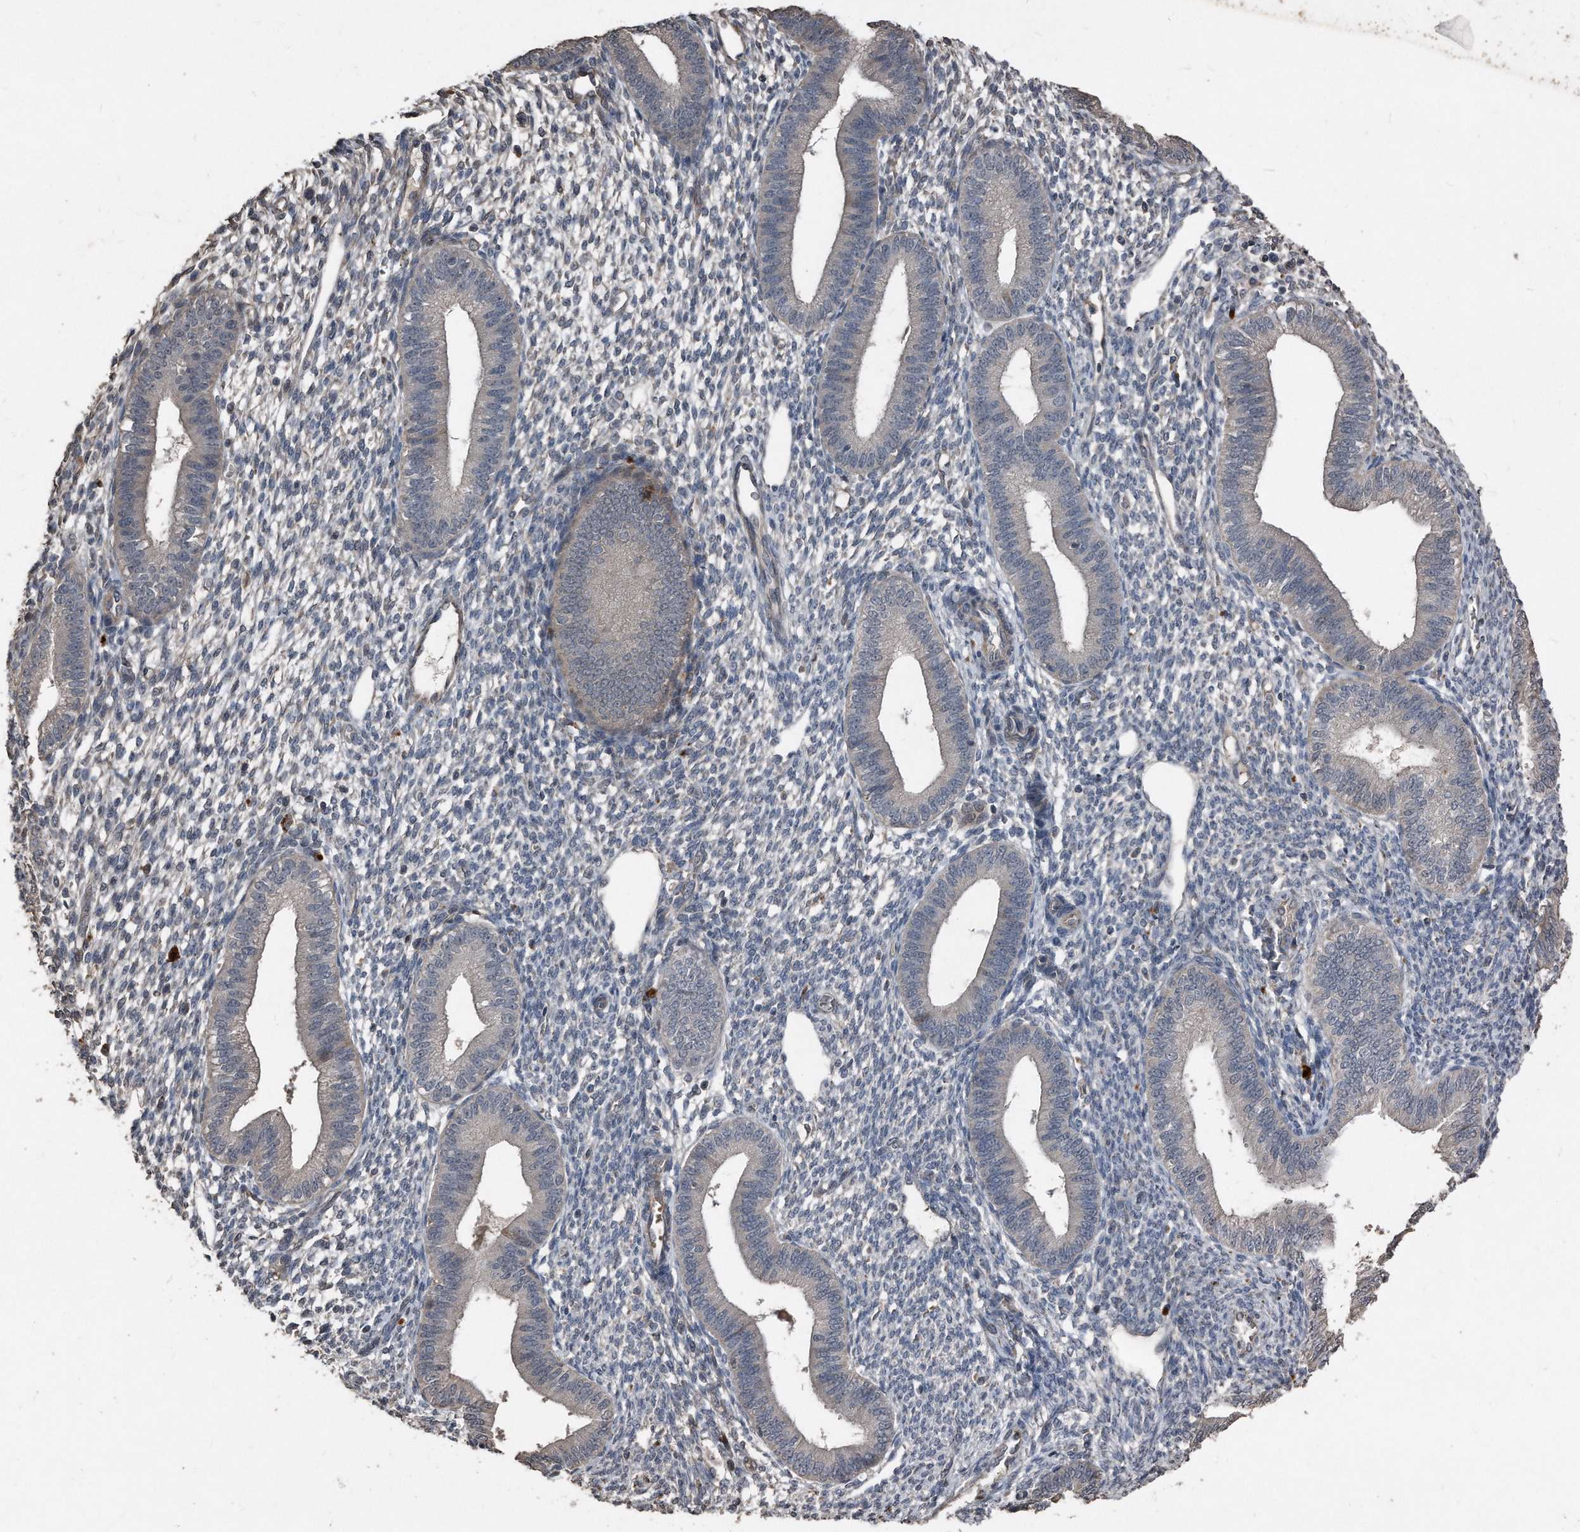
{"staining": {"intensity": "negative", "quantity": "none", "location": "none"}, "tissue": "endometrium", "cell_type": "Cells in endometrial stroma", "image_type": "normal", "snomed": [{"axis": "morphology", "description": "Normal tissue, NOS"}, {"axis": "topography", "description": "Endometrium"}], "caption": "A micrograph of human endometrium is negative for staining in cells in endometrial stroma. (DAB (3,3'-diaminobenzidine) IHC with hematoxylin counter stain).", "gene": "ANKRD10", "patient": {"sex": "female", "age": 46}}